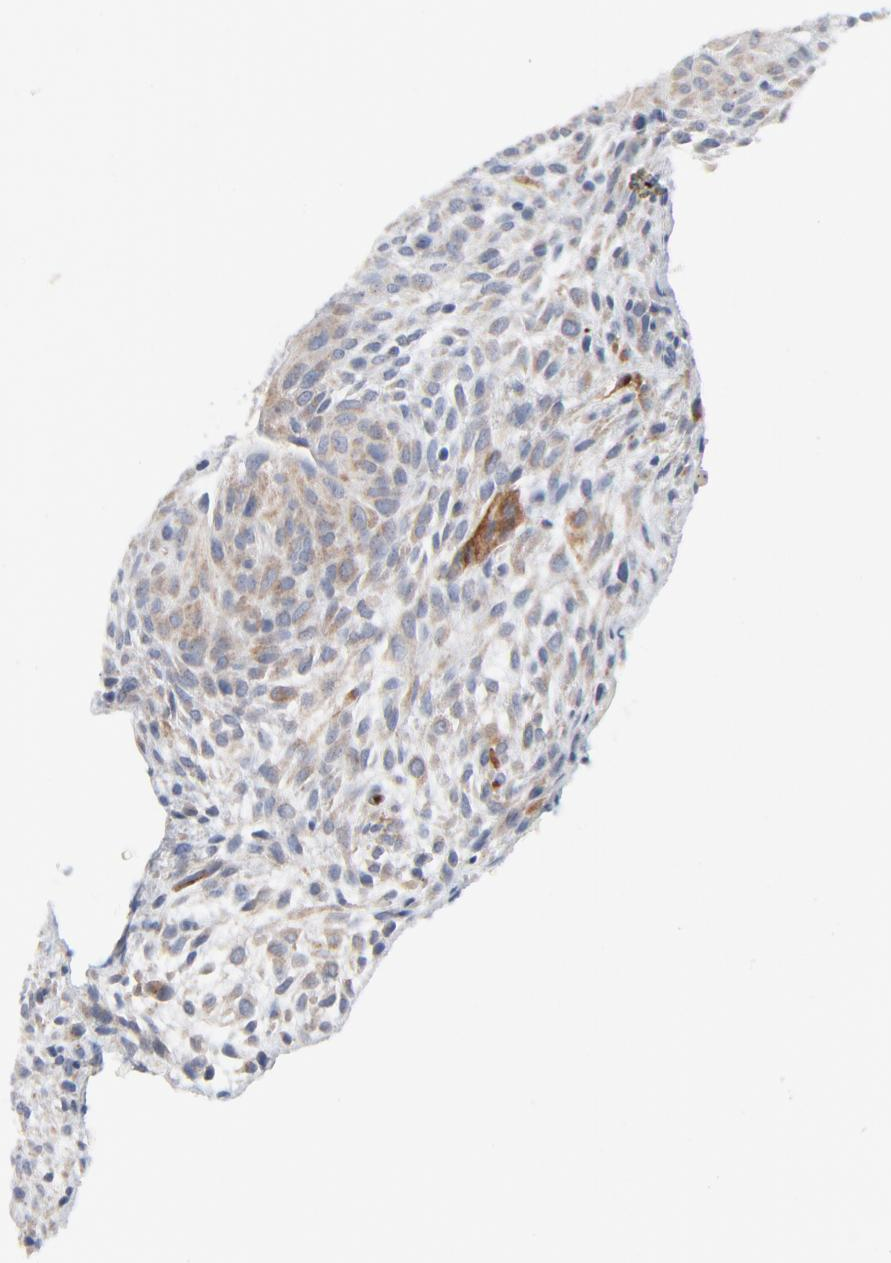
{"staining": {"intensity": "negative", "quantity": "none", "location": "none"}, "tissue": "glioma", "cell_type": "Tumor cells", "image_type": "cancer", "snomed": [{"axis": "morphology", "description": "Glioma, malignant, High grade"}, {"axis": "topography", "description": "Cerebral cortex"}], "caption": "This micrograph is of malignant high-grade glioma stained with IHC to label a protein in brown with the nuclei are counter-stained blue. There is no expression in tumor cells. (Stains: DAB (3,3'-diaminobenzidine) IHC with hematoxylin counter stain, Microscopy: brightfield microscopy at high magnification).", "gene": "IFT43", "patient": {"sex": "female", "age": 55}}